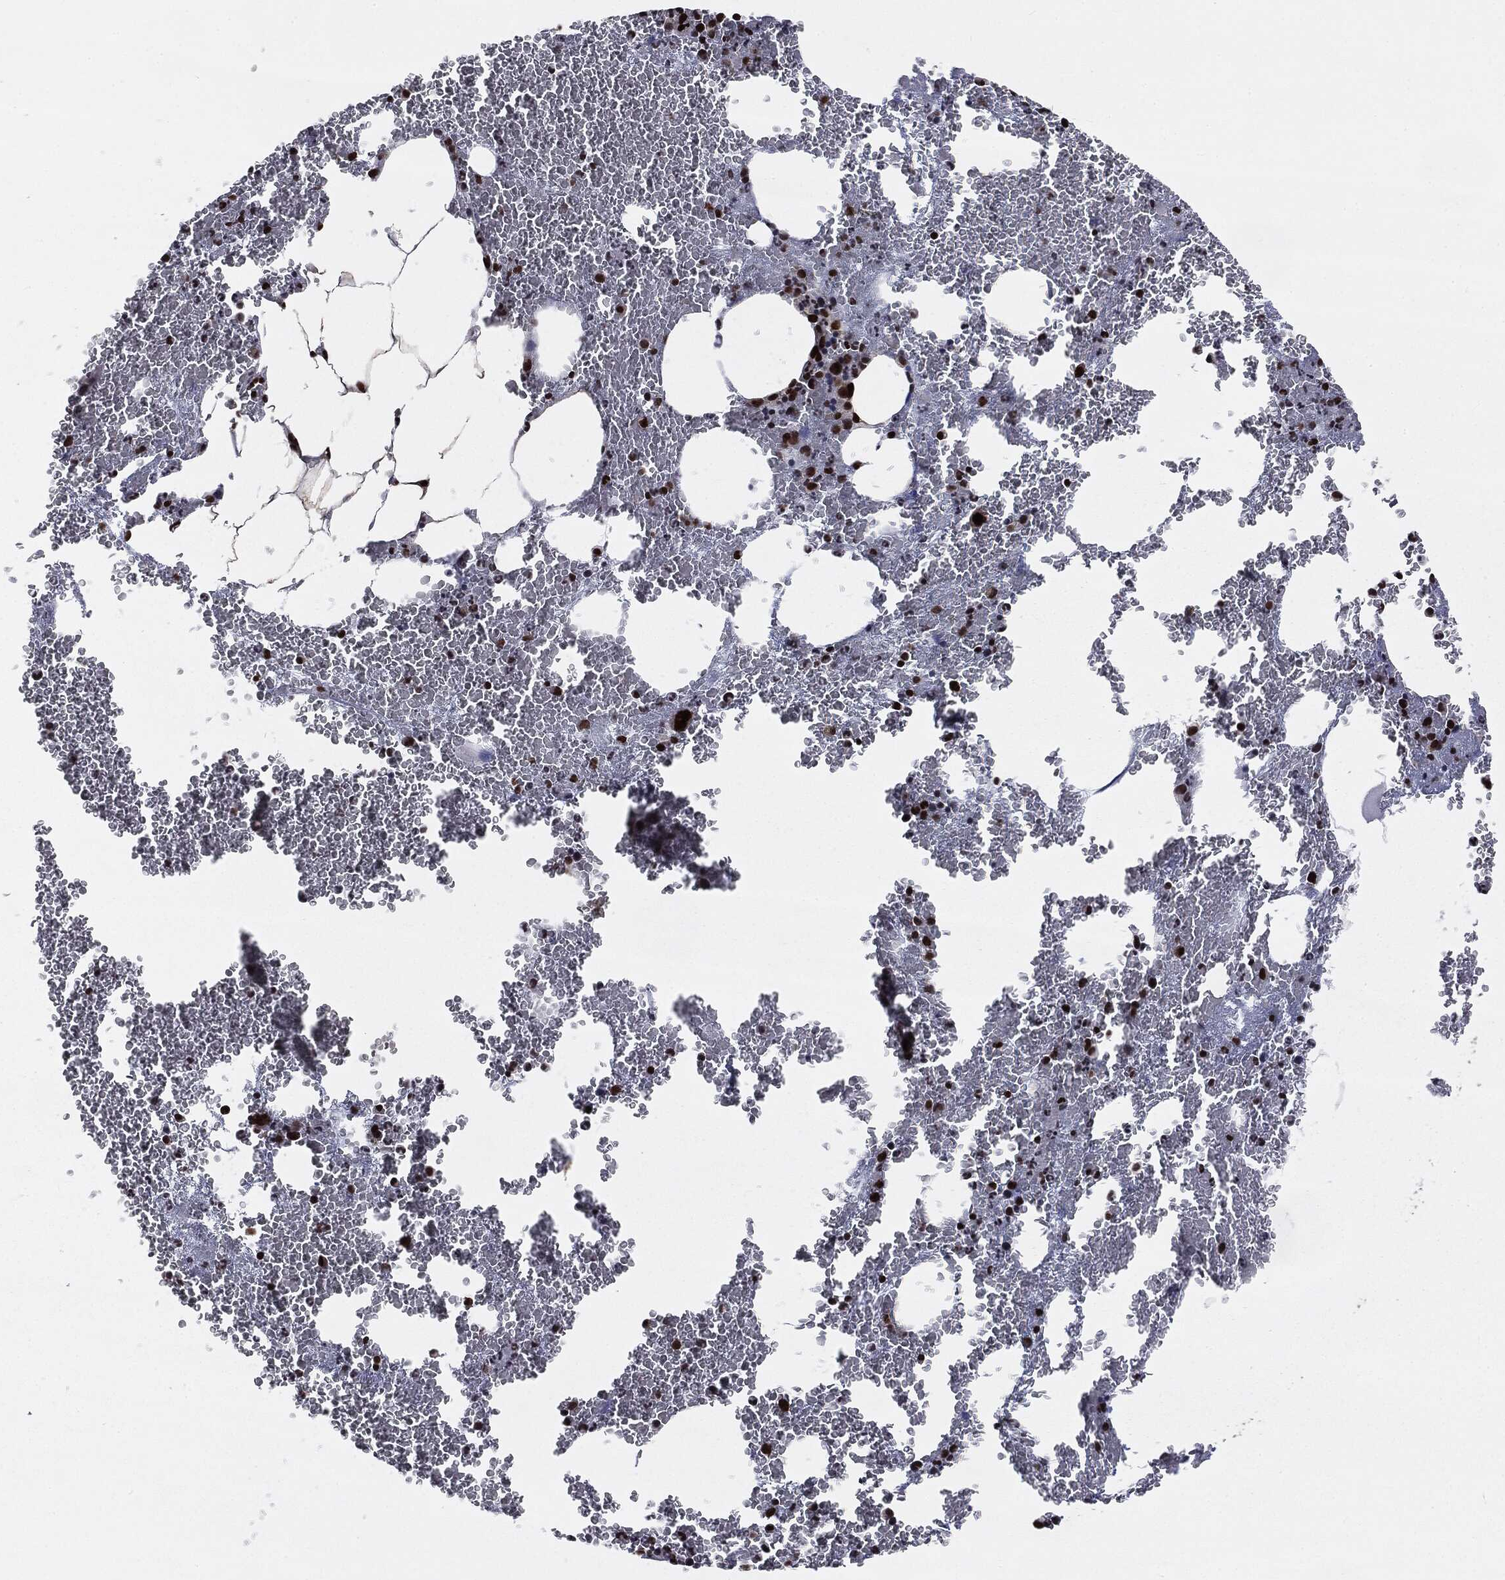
{"staining": {"intensity": "strong", "quantity": "25%-75%", "location": "nuclear"}, "tissue": "bone marrow", "cell_type": "Hematopoietic cells", "image_type": "normal", "snomed": [{"axis": "morphology", "description": "Normal tissue, NOS"}, {"axis": "topography", "description": "Bone marrow"}], "caption": "Strong nuclear positivity is appreciated in approximately 25%-75% of hematopoietic cells in normal bone marrow.", "gene": "DVL2", "patient": {"sex": "male", "age": 91}}